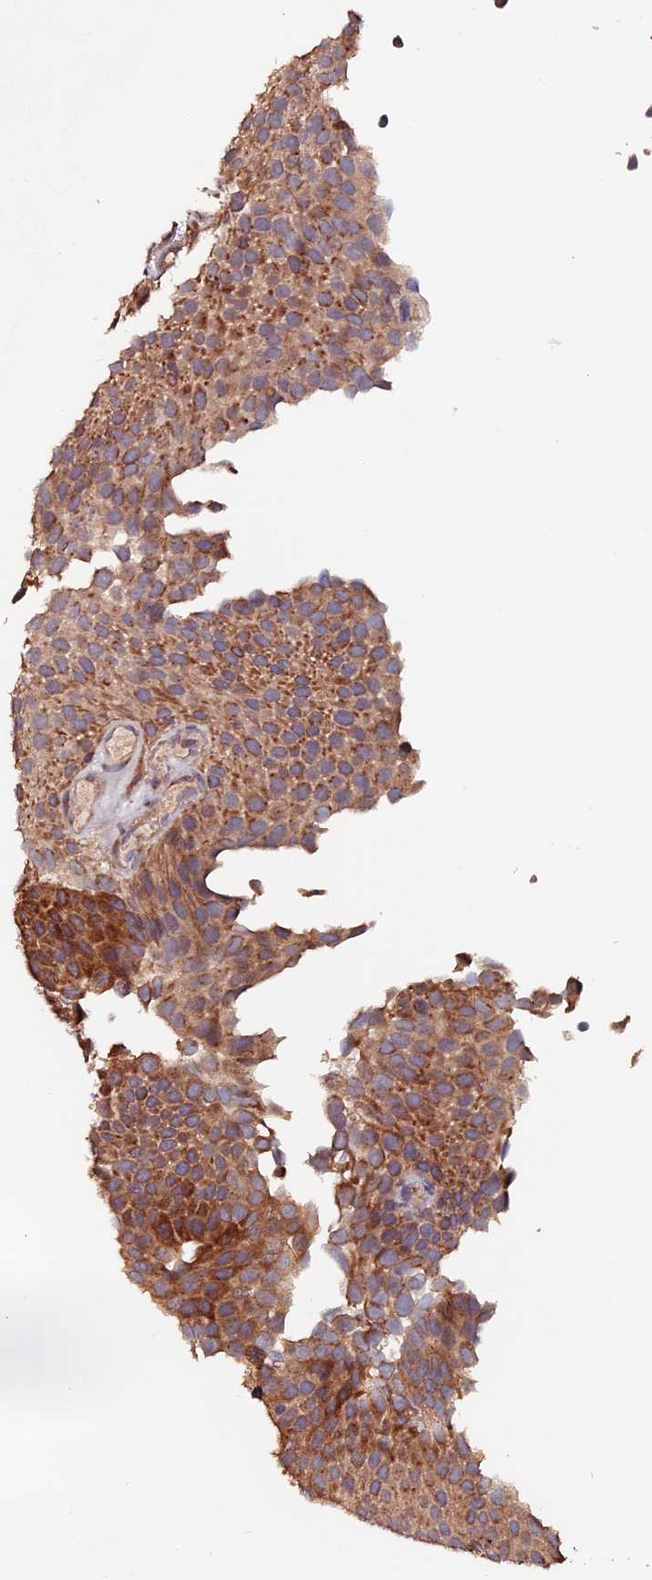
{"staining": {"intensity": "moderate", "quantity": ">75%", "location": "cytoplasmic/membranous"}, "tissue": "urothelial cancer", "cell_type": "Tumor cells", "image_type": "cancer", "snomed": [{"axis": "morphology", "description": "Urothelial carcinoma, Low grade"}, {"axis": "topography", "description": "Urinary bladder"}], "caption": "Protein staining of urothelial carcinoma (low-grade) tissue demonstrates moderate cytoplasmic/membranous staining in approximately >75% of tumor cells.", "gene": "TANGO6", "patient": {"sex": "male", "age": 89}}